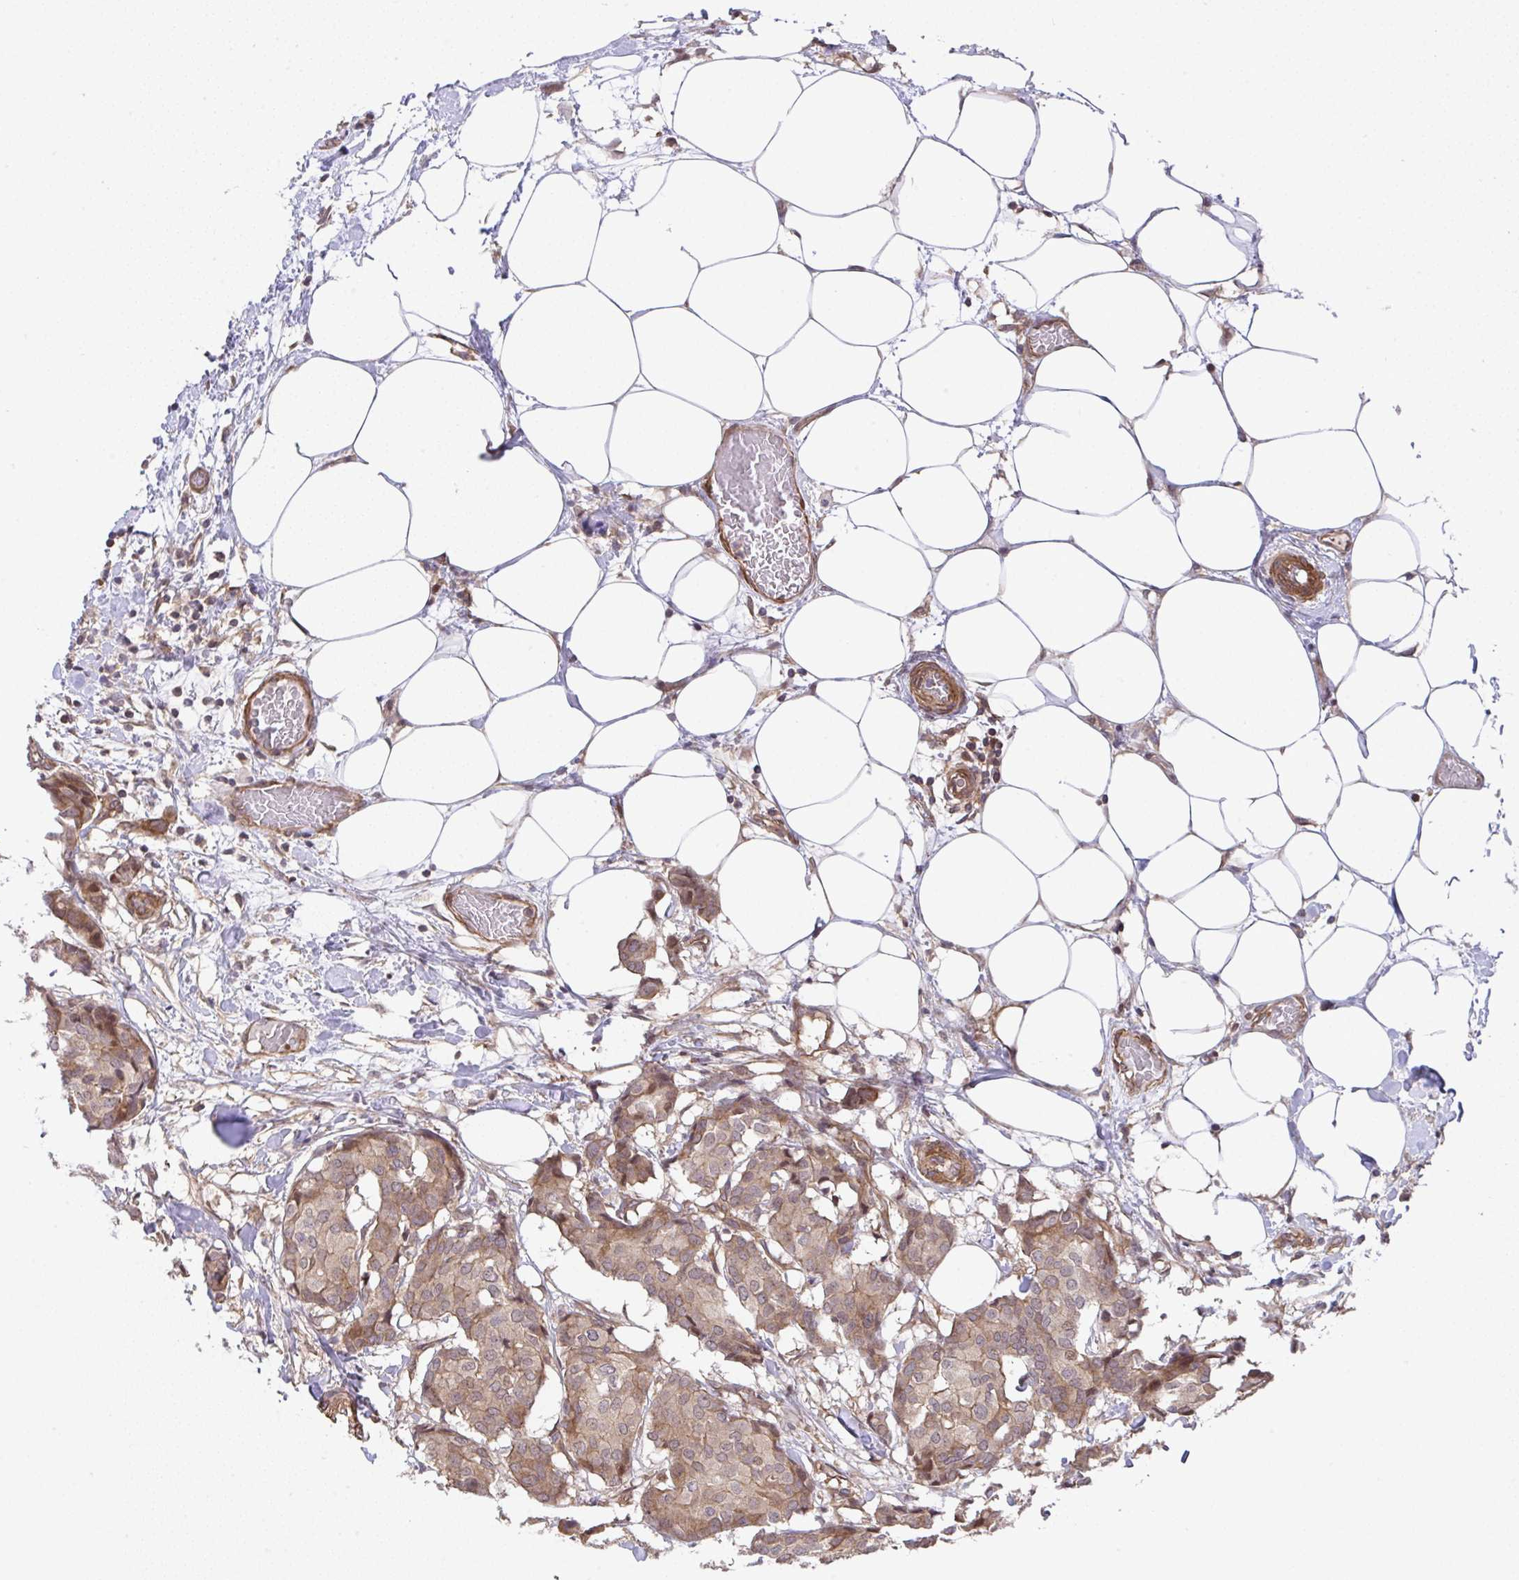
{"staining": {"intensity": "moderate", "quantity": ">75%", "location": "cytoplasmic/membranous"}, "tissue": "breast cancer", "cell_type": "Tumor cells", "image_type": "cancer", "snomed": [{"axis": "morphology", "description": "Duct carcinoma"}, {"axis": "topography", "description": "Breast"}], "caption": "DAB immunohistochemical staining of human infiltrating ductal carcinoma (breast) shows moderate cytoplasmic/membranous protein expression in about >75% of tumor cells.", "gene": "ZNF696", "patient": {"sex": "female", "age": 75}}